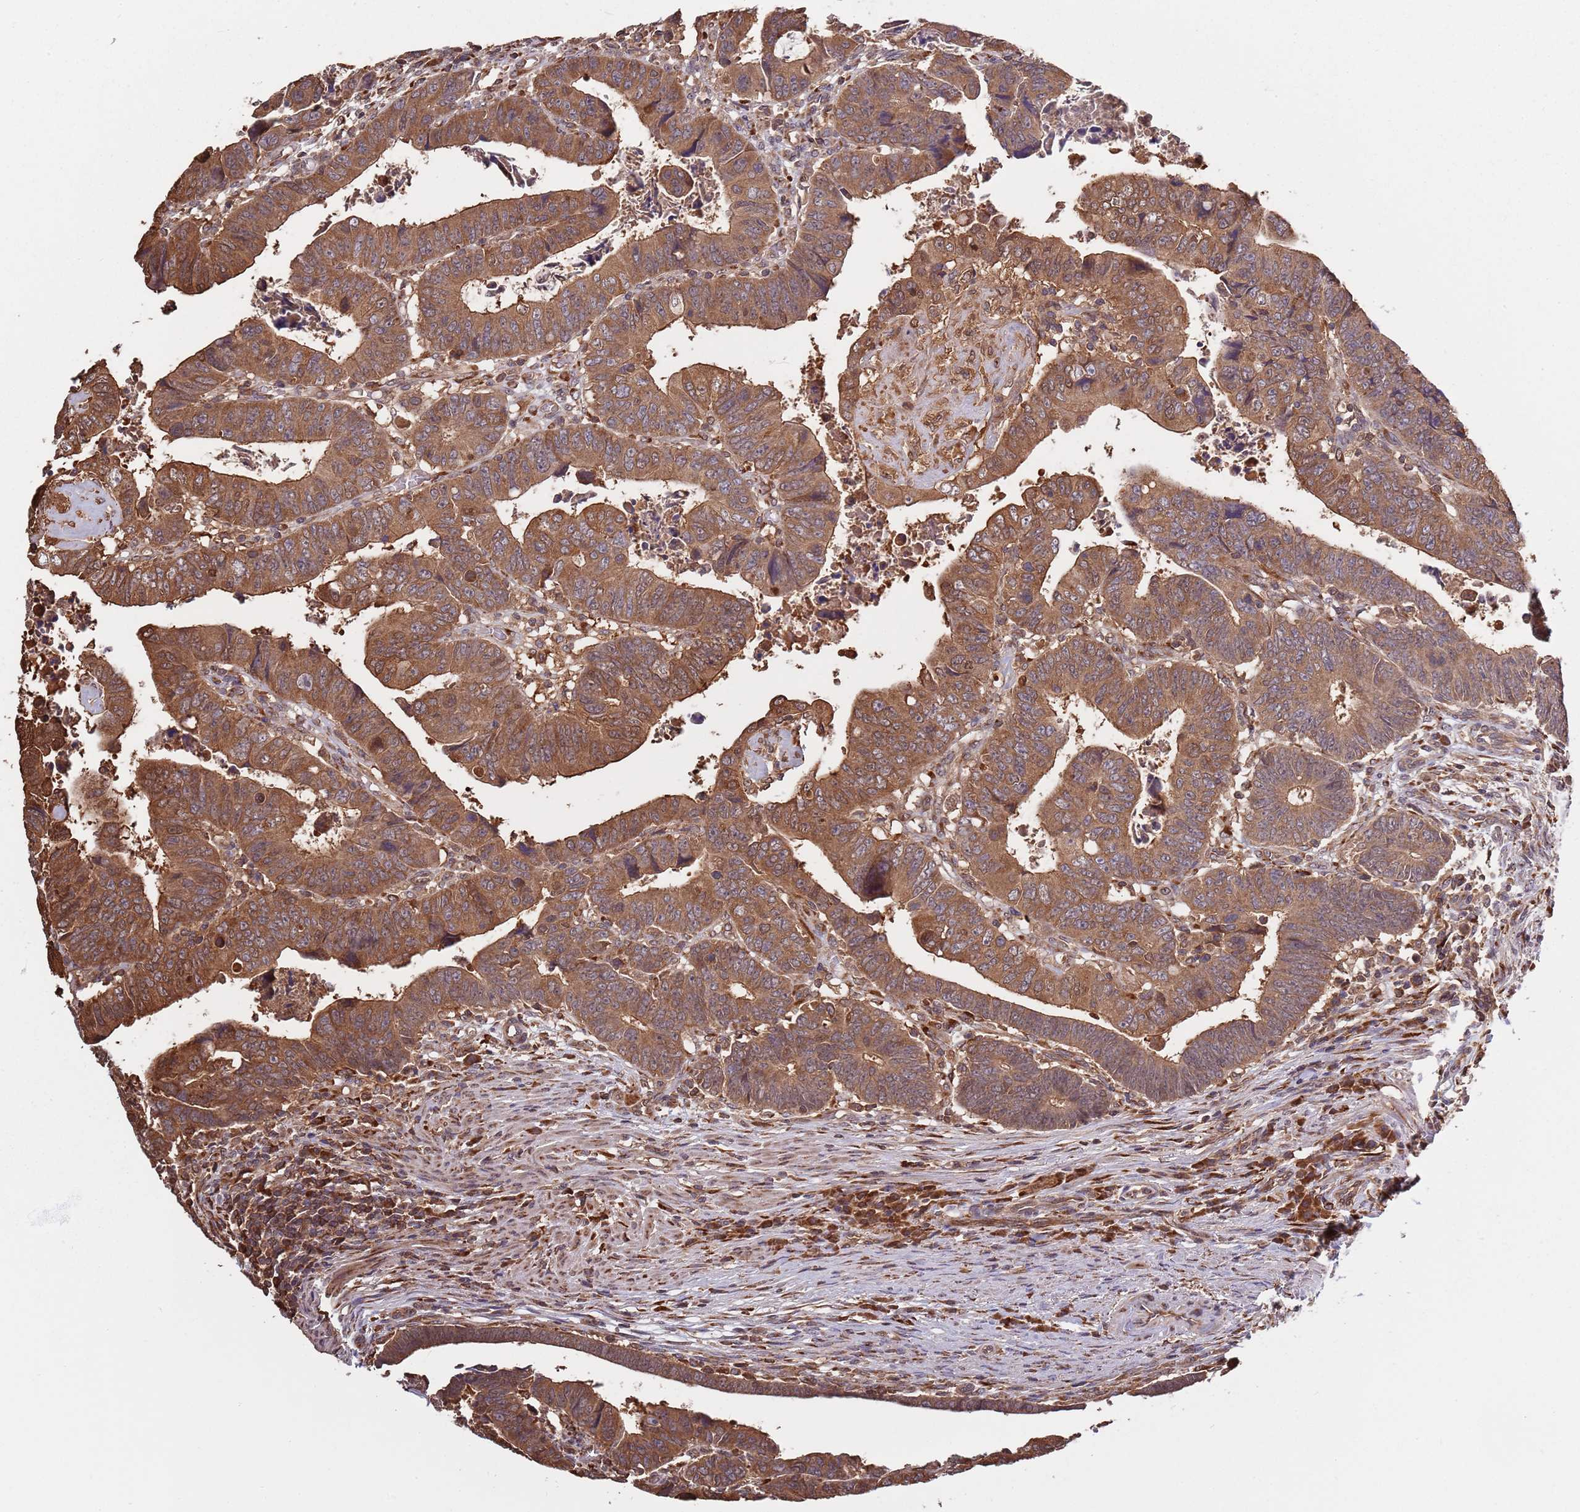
{"staining": {"intensity": "moderate", "quantity": ">75%", "location": "cytoplasmic/membranous"}, "tissue": "colorectal cancer", "cell_type": "Tumor cells", "image_type": "cancer", "snomed": [{"axis": "morphology", "description": "Normal tissue, NOS"}, {"axis": "morphology", "description": "Adenocarcinoma, NOS"}, {"axis": "topography", "description": "Rectum"}], "caption": "Tumor cells reveal medium levels of moderate cytoplasmic/membranous positivity in approximately >75% of cells in human colorectal cancer.", "gene": "COG4", "patient": {"sex": "female", "age": 65}}